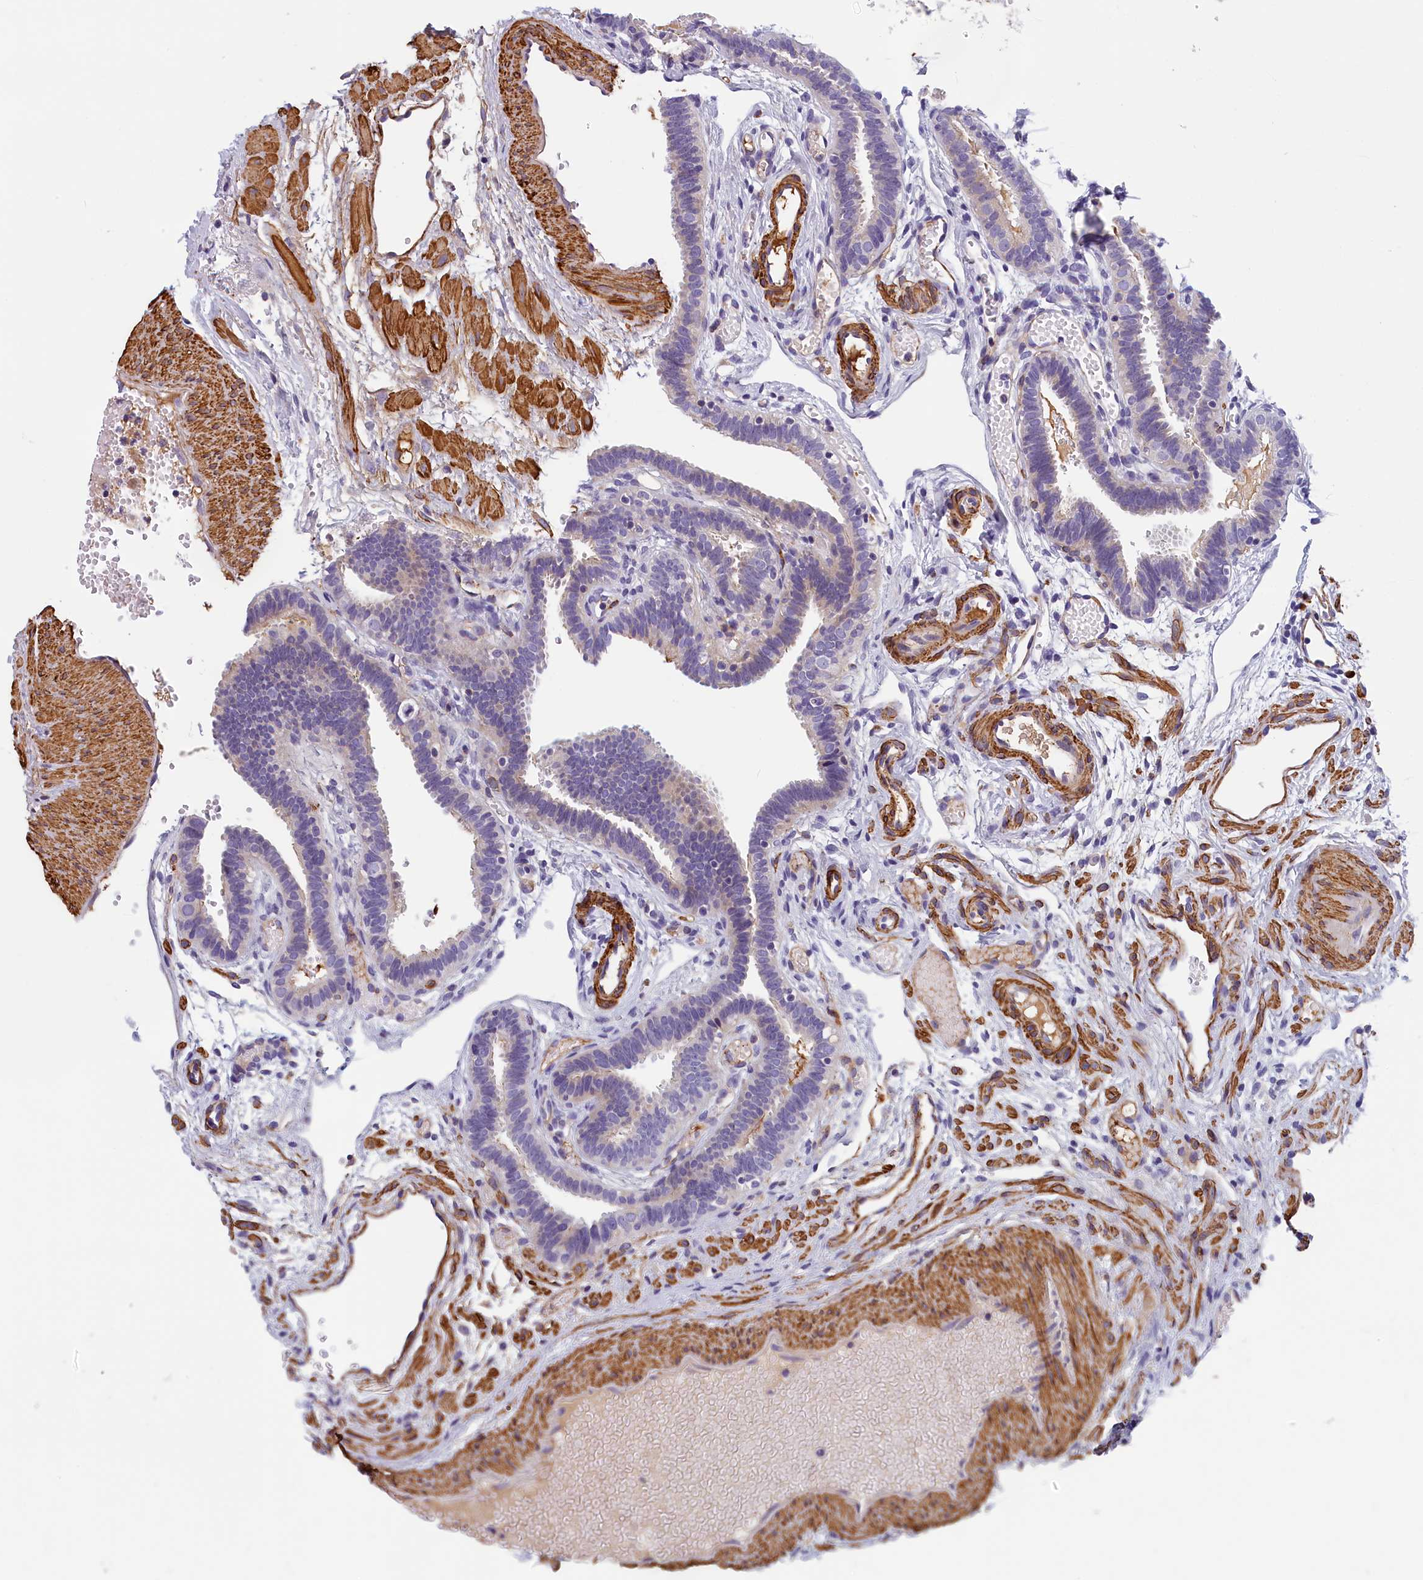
{"staining": {"intensity": "negative", "quantity": "none", "location": "none"}, "tissue": "fallopian tube", "cell_type": "Glandular cells", "image_type": "normal", "snomed": [{"axis": "morphology", "description": "Normal tissue, NOS"}, {"axis": "topography", "description": "Fallopian tube"}], "caption": "Fallopian tube stained for a protein using IHC exhibits no positivity glandular cells.", "gene": "BCL2L13", "patient": {"sex": "female", "age": 37}}